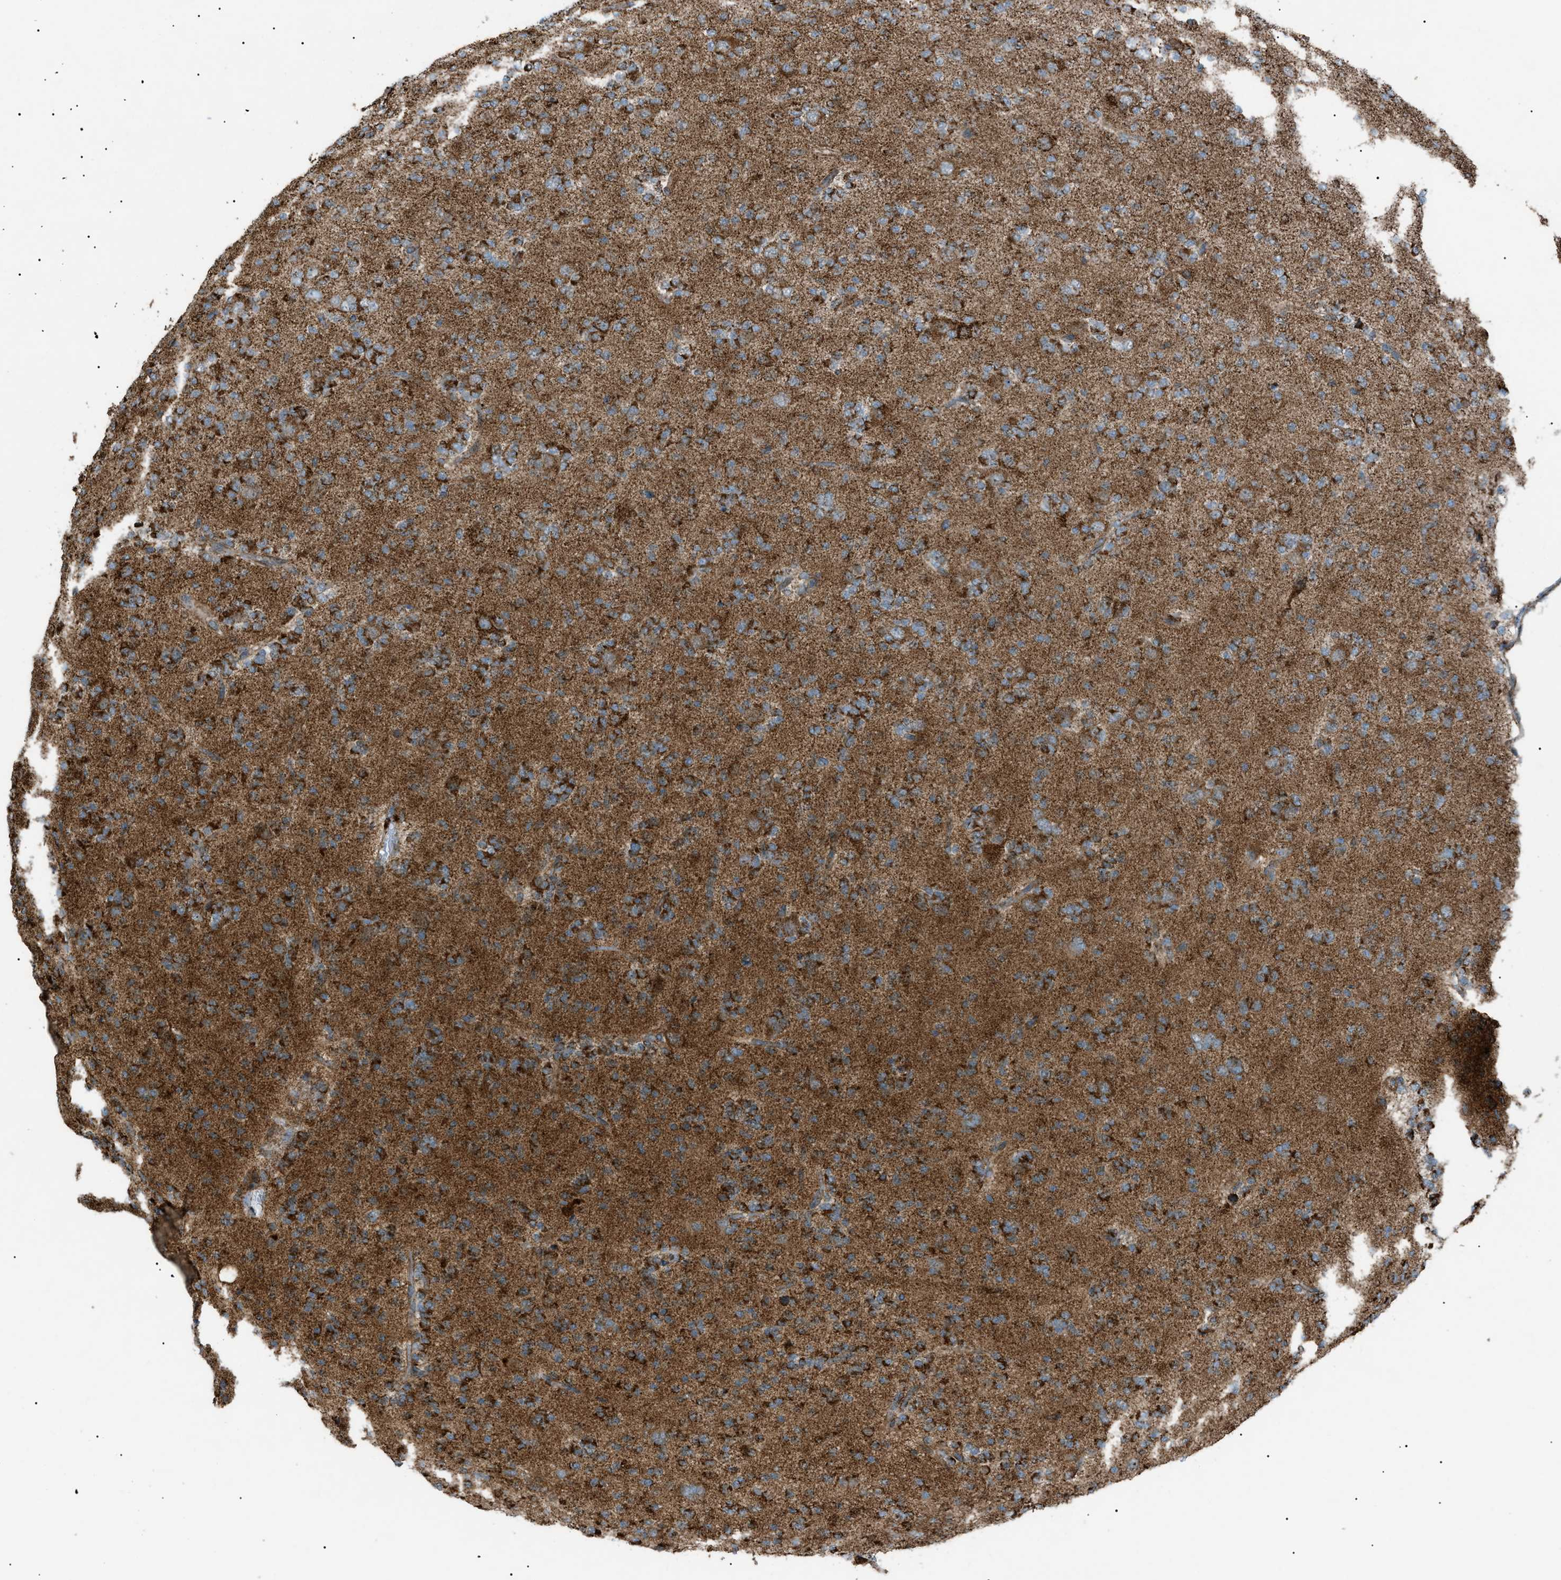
{"staining": {"intensity": "moderate", "quantity": ">75%", "location": "cytoplasmic/membranous"}, "tissue": "glioma", "cell_type": "Tumor cells", "image_type": "cancer", "snomed": [{"axis": "morphology", "description": "Glioma, malignant, Low grade"}, {"axis": "topography", "description": "Brain"}], "caption": "Immunohistochemical staining of human low-grade glioma (malignant) displays medium levels of moderate cytoplasmic/membranous positivity in about >75% of tumor cells.", "gene": "C1GALT1C1", "patient": {"sex": "male", "age": 38}}